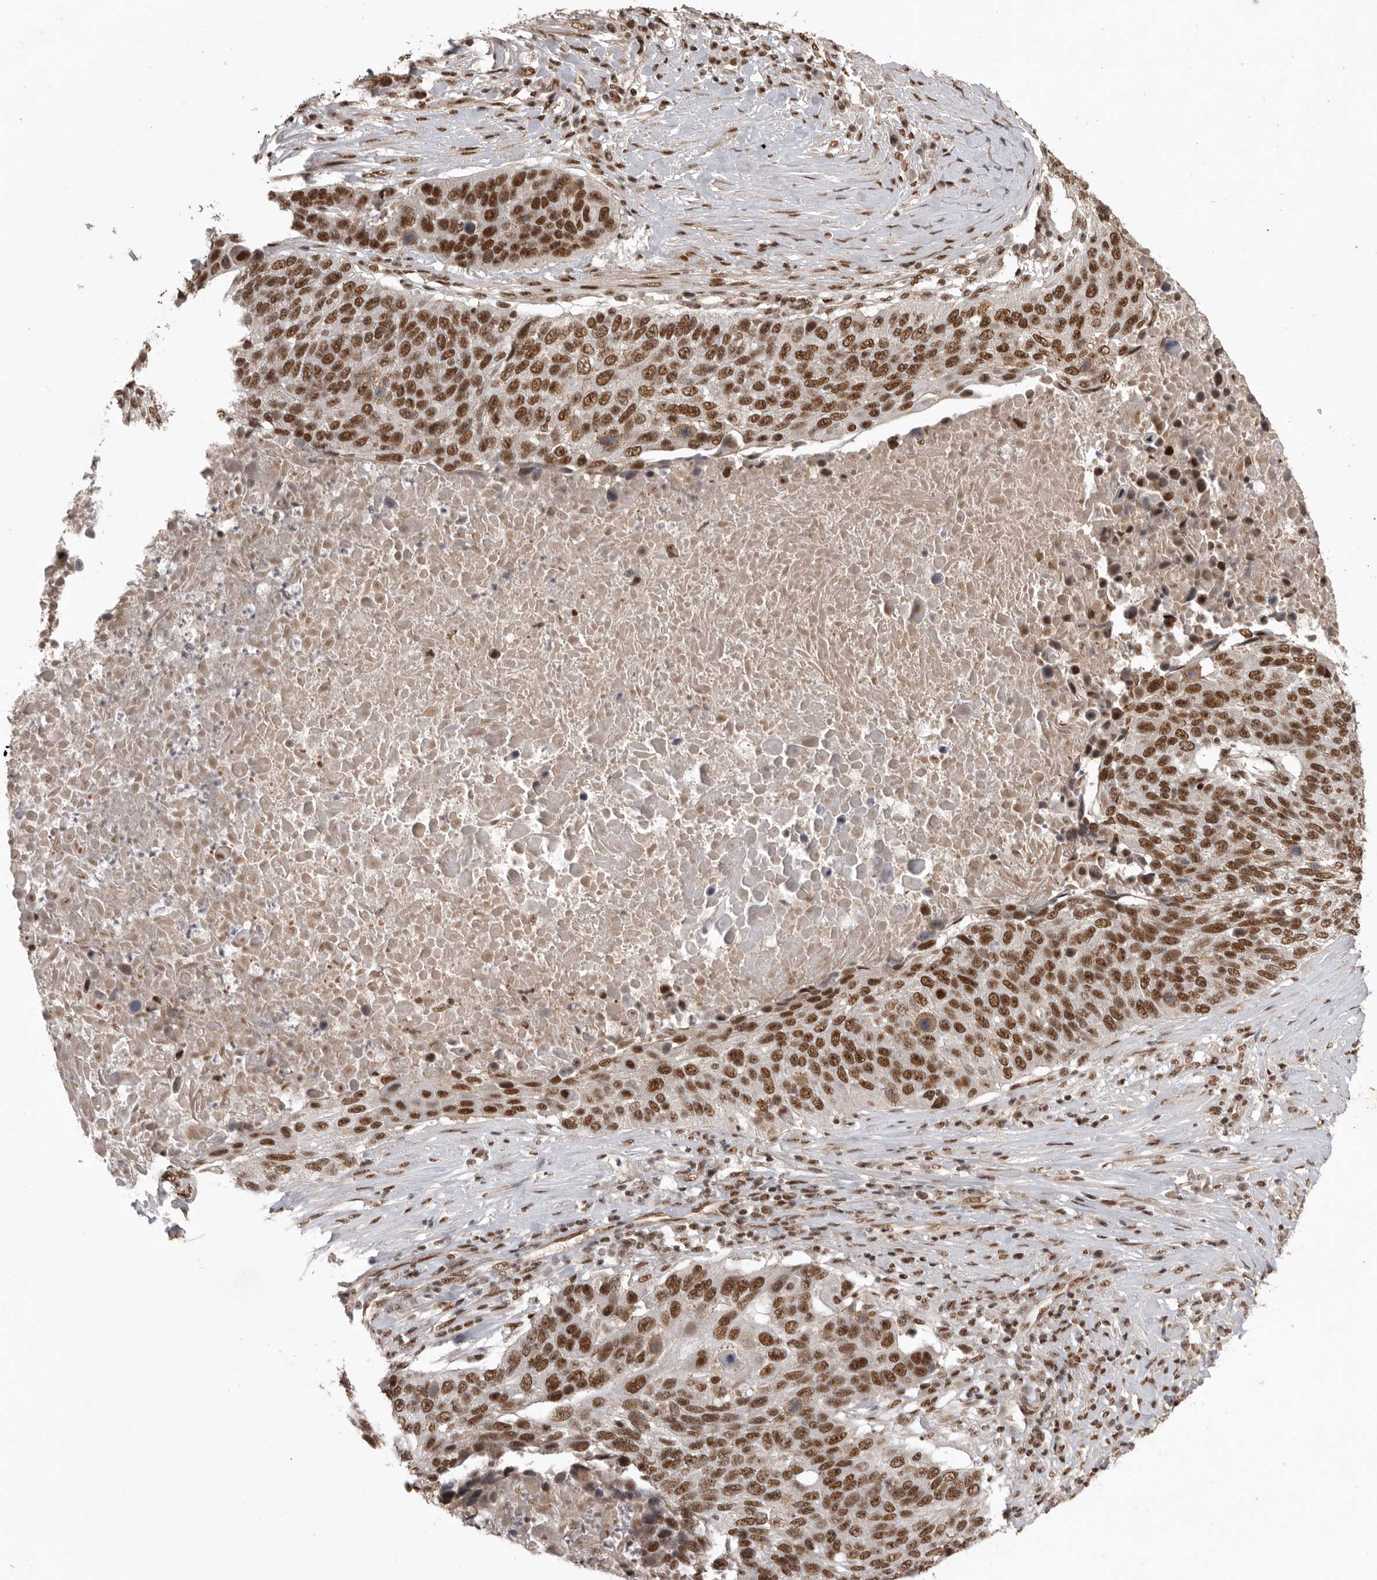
{"staining": {"intensity": "strong", "quantity": ">75%", "location": "nuclear"}, "tissue": "lung cancer", "cell_type": "Tumor cells", "image_type": "cancer", "snomed": [{"axis": "morphology", "description": "Squamous cell carcinoma, NOS"}, {"axis": "topography", "description": "Lung"}], "caption": "Immunohistochemistry (IHC) of human lung squamous cell carcinoma displays high levels of strong nuclear staining in approximately >75% of tumor cells.", "gene": "CBLL1", "patient": {"sex": "male", "age": 66}}